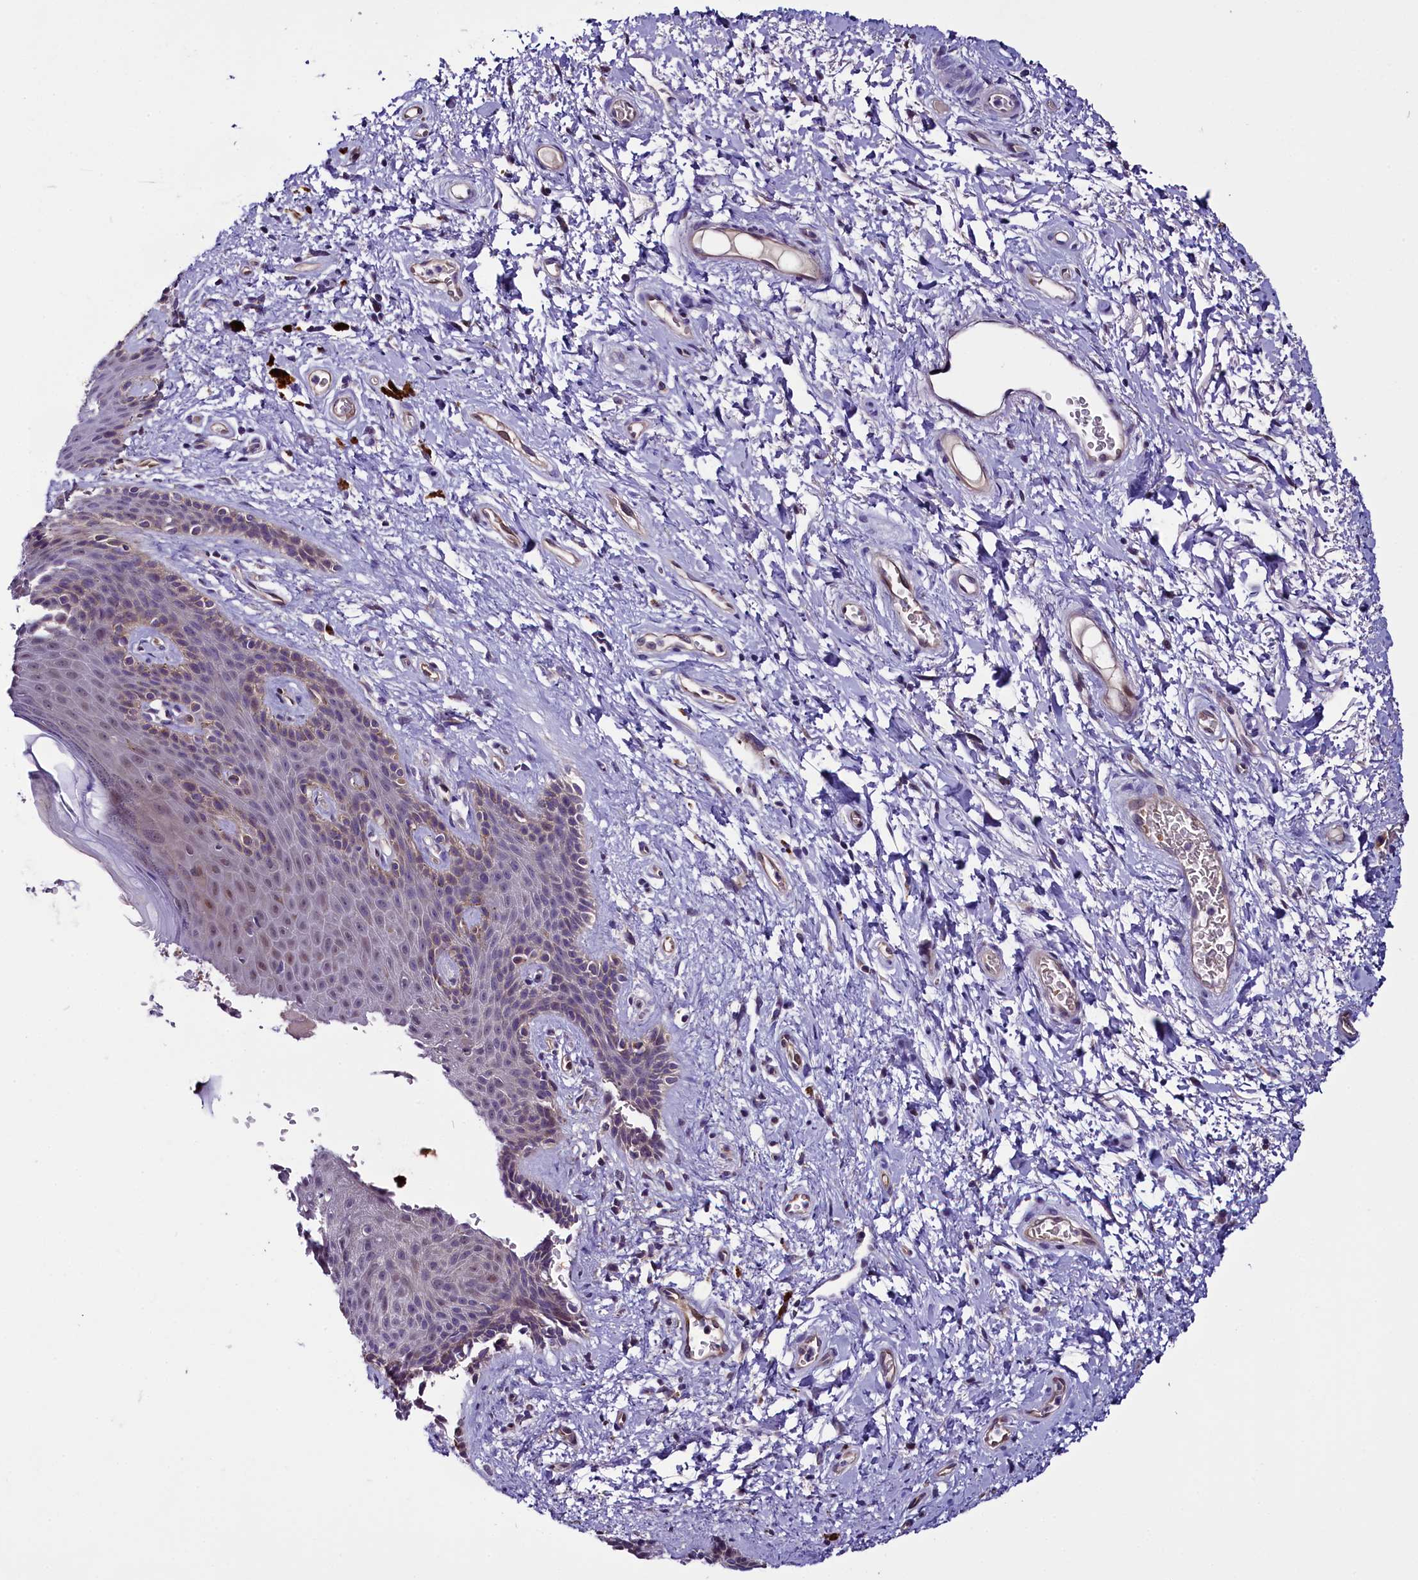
{"staining": {"intensity": "weak", "quantity": "25%-75%", "location": "cytoplasmic/membranous,nuclear"}, "tissue": "skin", "cell_type": "Epidermal cells", "image_type": "normal", "snomed": [{"axis": "morphology", "description": "Normal tissue, NOS"}, {"axis": "topography", "description": "Anal"}], "caption": "Epidermal cells display low levels of weak cytoplasmic/membranous,nuclear staining in approximately 25%-75% of cells in normal skin.", "gene": "C9orf40", "patient": {"sex": "female", "age": 46}}